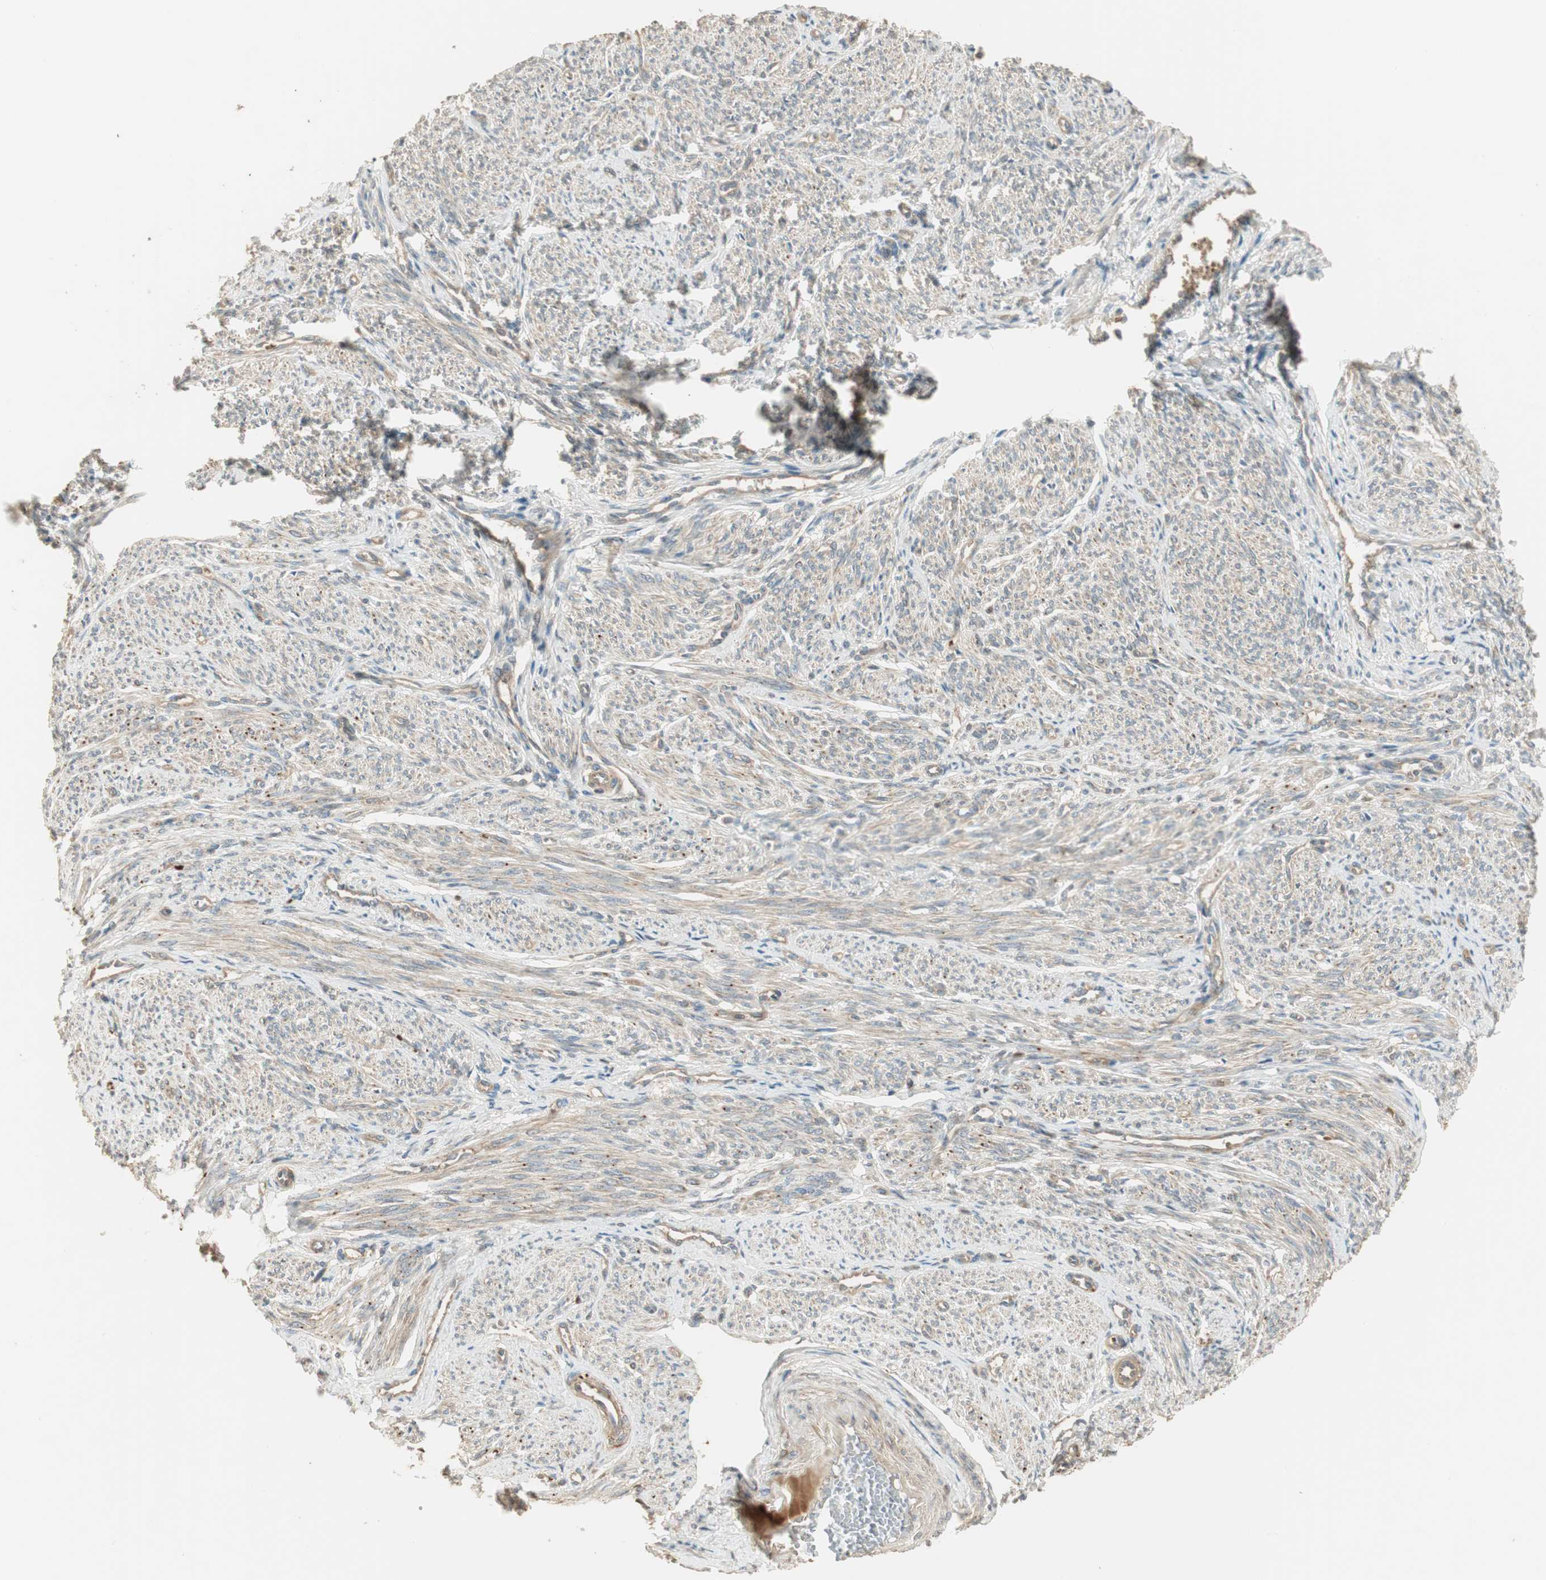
{"staining": {"intensity": "moderate", "quantity": ">75%", "location": "cytoplasmic/membranous"}, "tissue": "smooth muscle", "cell_type": "Smooth muscle cells", "image_type": "normal", "snomed": [{"axis": "morphology", "description": "Normal tissue, NOS"}, {"axis": "topography", "description": "Smooth muscle"}], "caption": "This image reveals immunohistochemistry (IHC) staining of normal human smooth muscle, with medium moderate cytoplasmic/membranous expression in about >75% of smooth muscle cells.", "gene": "PFDN5", "patient": {"sex": "female", "age": 65}}